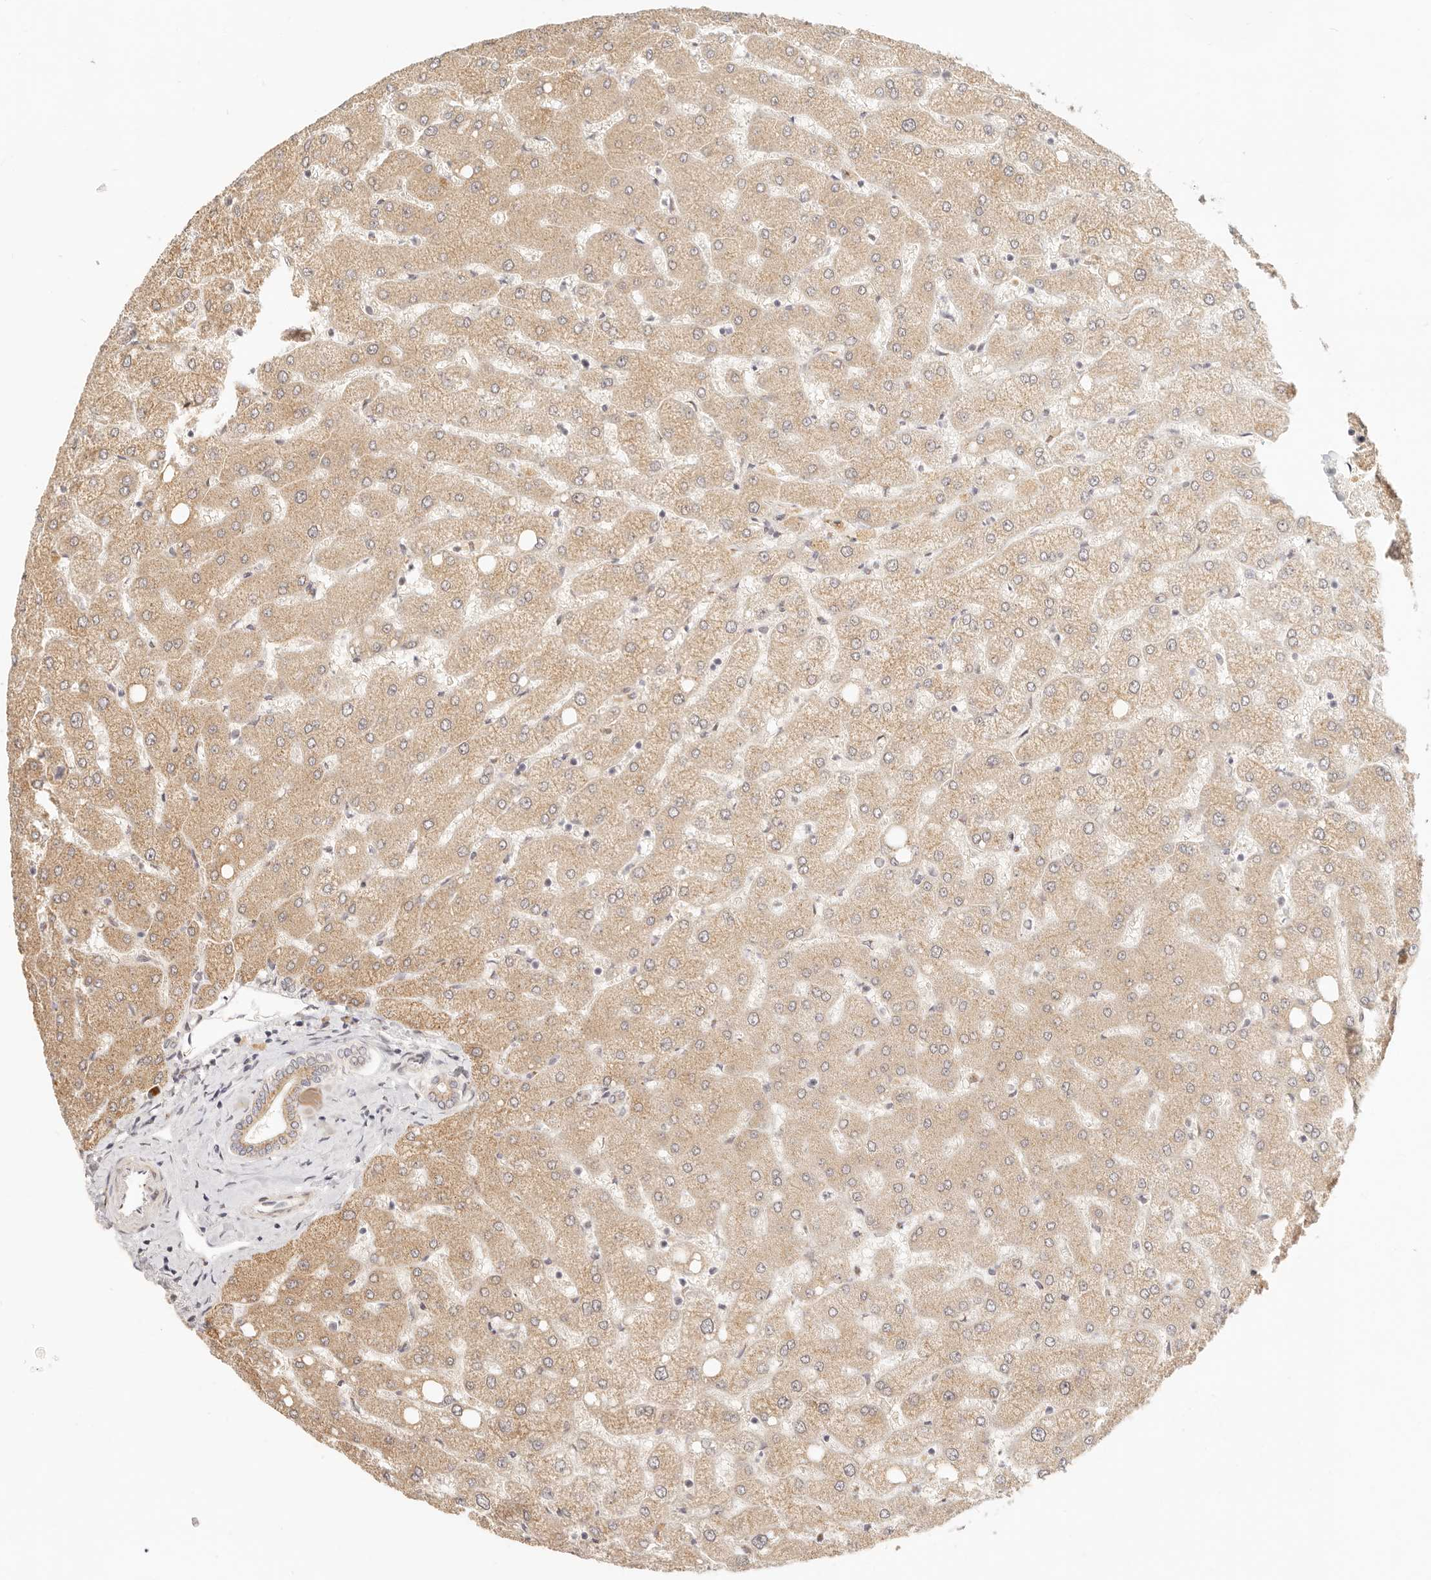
{"staining": {"intensity": "moderate", "quantity": "25%-75%", "location": "cytoplasmic/membranous"}, "tissue": "liver", "cell_type": "Cholangiocytes", "image_type": "normal", "snomed": [{"axis": "morphology", "description": "Normal tissue, NOS"}, {"axis": "topography", "description": "Liver"}], "caption": "This is a photomicrograph of immunohistochemistry (IHC) staining of normal liver, which shows moderate positivity in the cytoplasmic/membranous of cholangiocytes.", "gene": "FAM20B", "patient": {"sex": "female", "age": 54}}